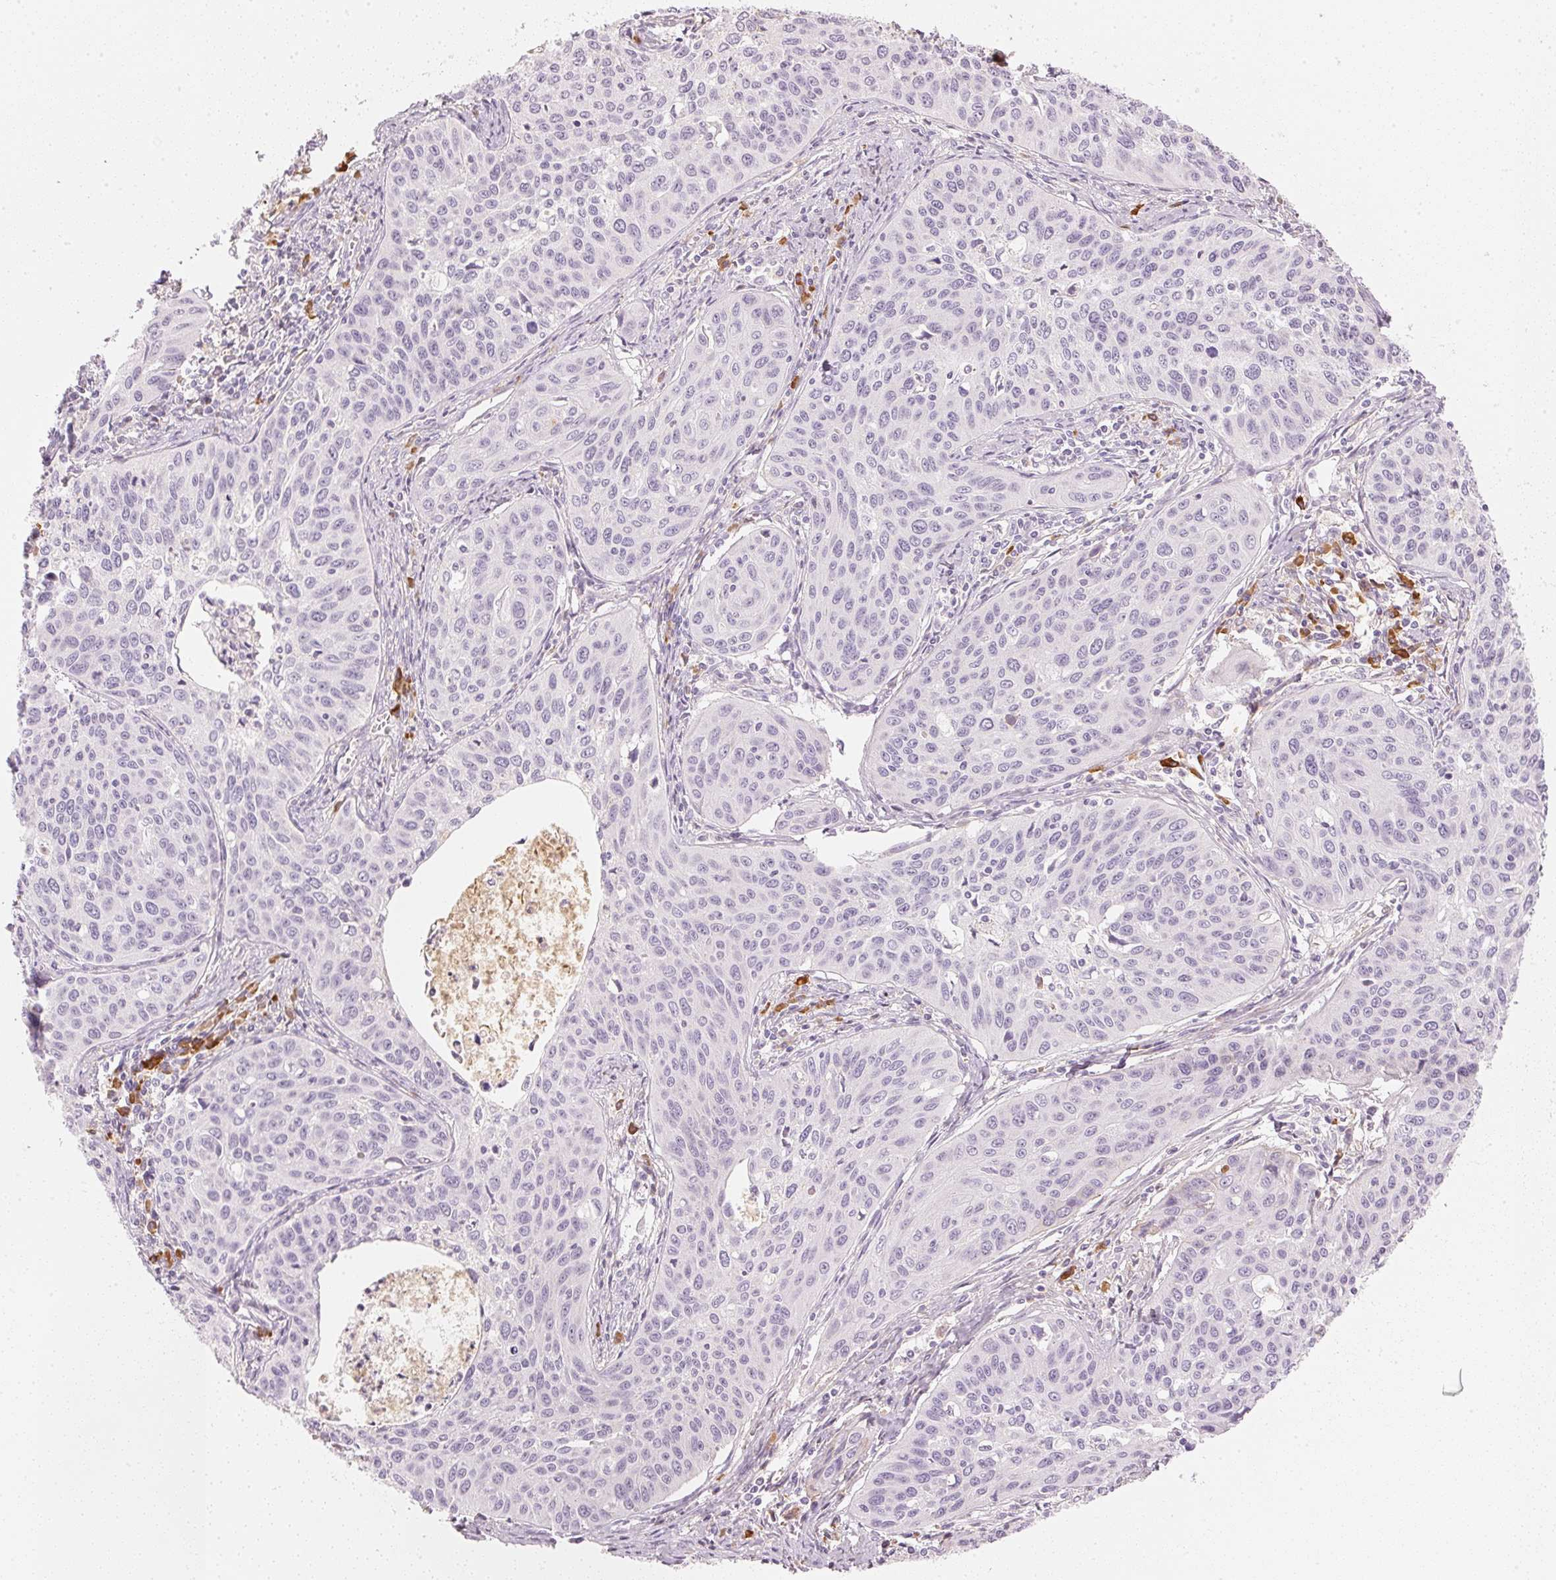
{"staining": {"intensity": "negative", "quantity": "none", "location": "none"}, "tissue": "cervical cancer", "cell_type": "Tumor cells", "image_type": "cancer", "snomed": [{"axis": "morphology", "description": "Squamous cell carcinoma, NOS"}, {"axis": "topography", "description": "Cervix"}], "caption": "Tumor cells are negative for protein expression in human cervical squamous cell carcinoma.", "gene": "RMDN2", "patient": {"sex": "female", "age": 31}}